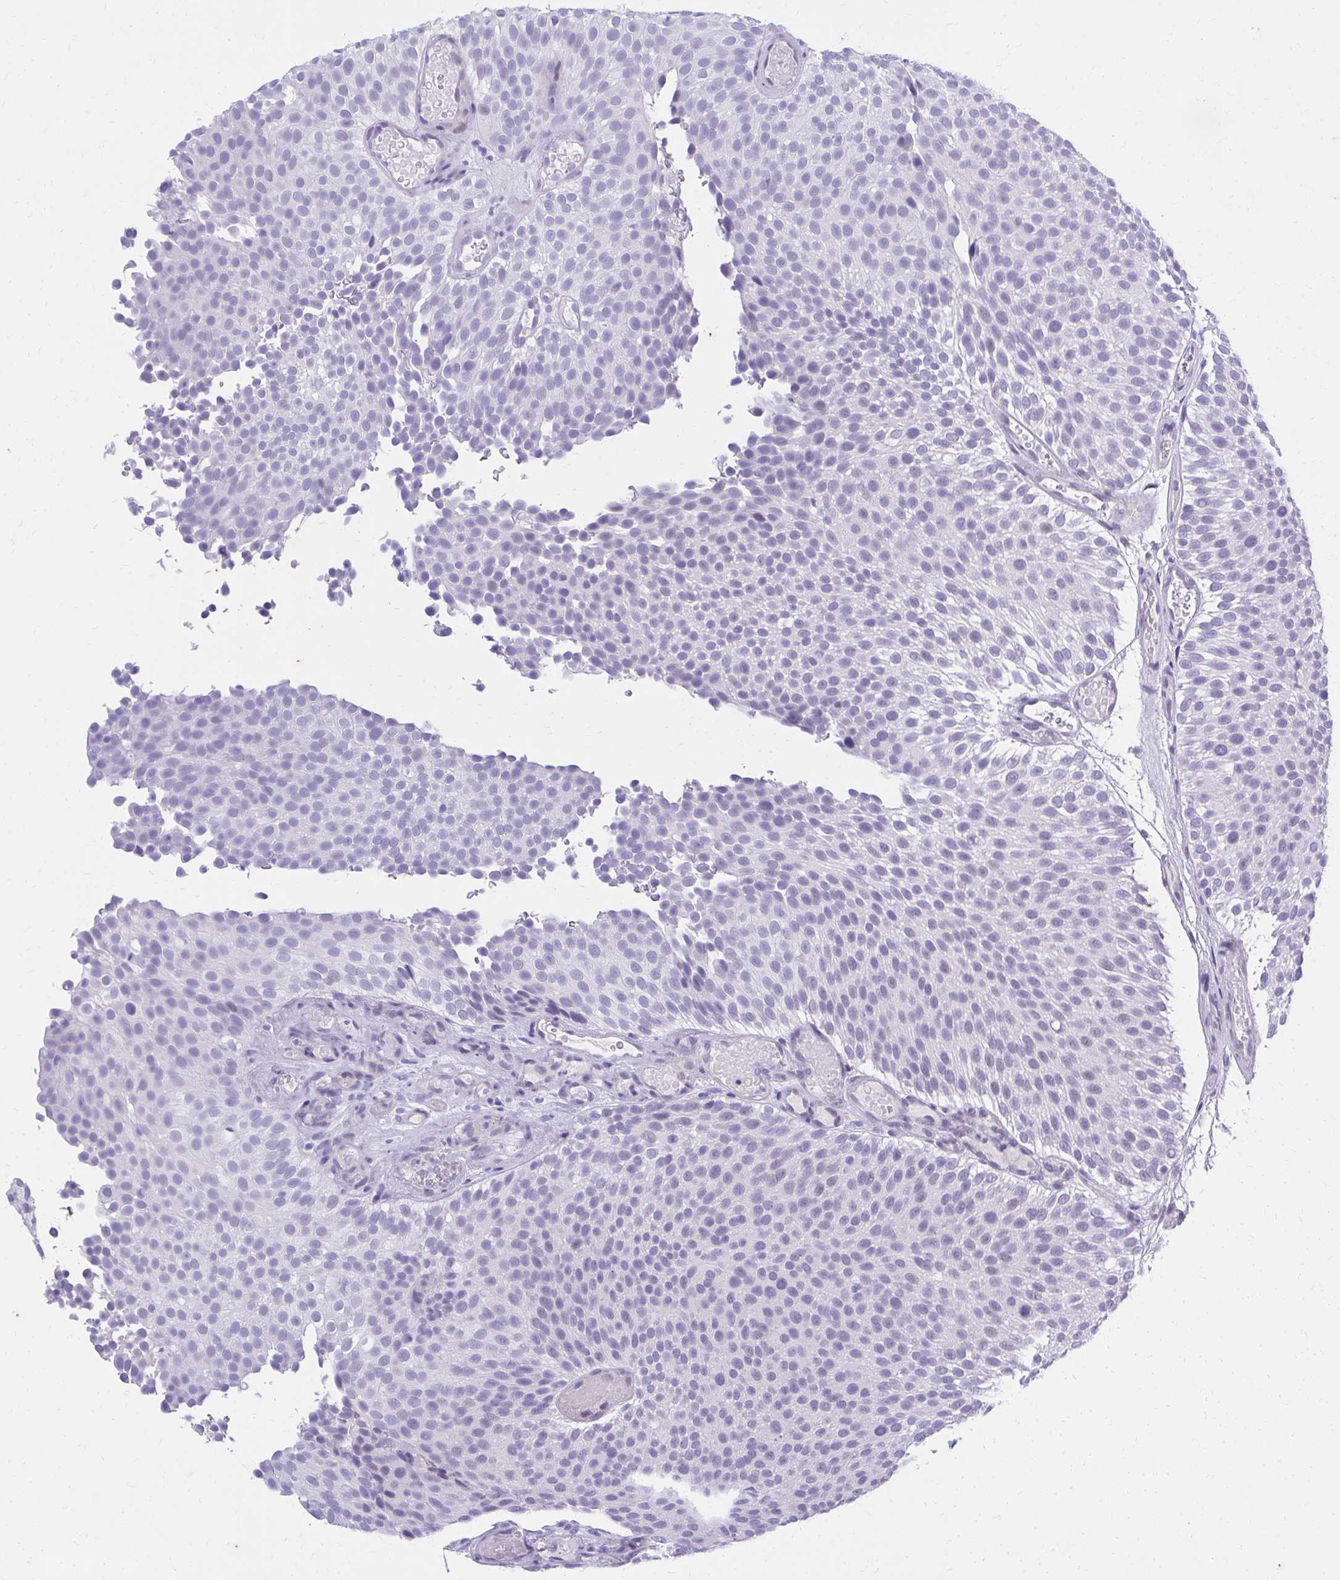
{"staining": {"intensity": "negative", "quantity": "none", "location": "none"}, "tissue": "urothelial cancer", "cell_type": "Tumor cells", "image_type": "cancer", "snomed": [{"axis": "morphology", "description": "Urothelial carcinoma, Low grade"}, {"axis": "topography", "description": "Urinary bladder"}], "caption": "This is an IHC photomicrograph of human urothelial carcinoma (low-grade). There is no positivity in tumor cells.", "gene": "KLK1", "patient": {"sex": "male", "age": 78}}